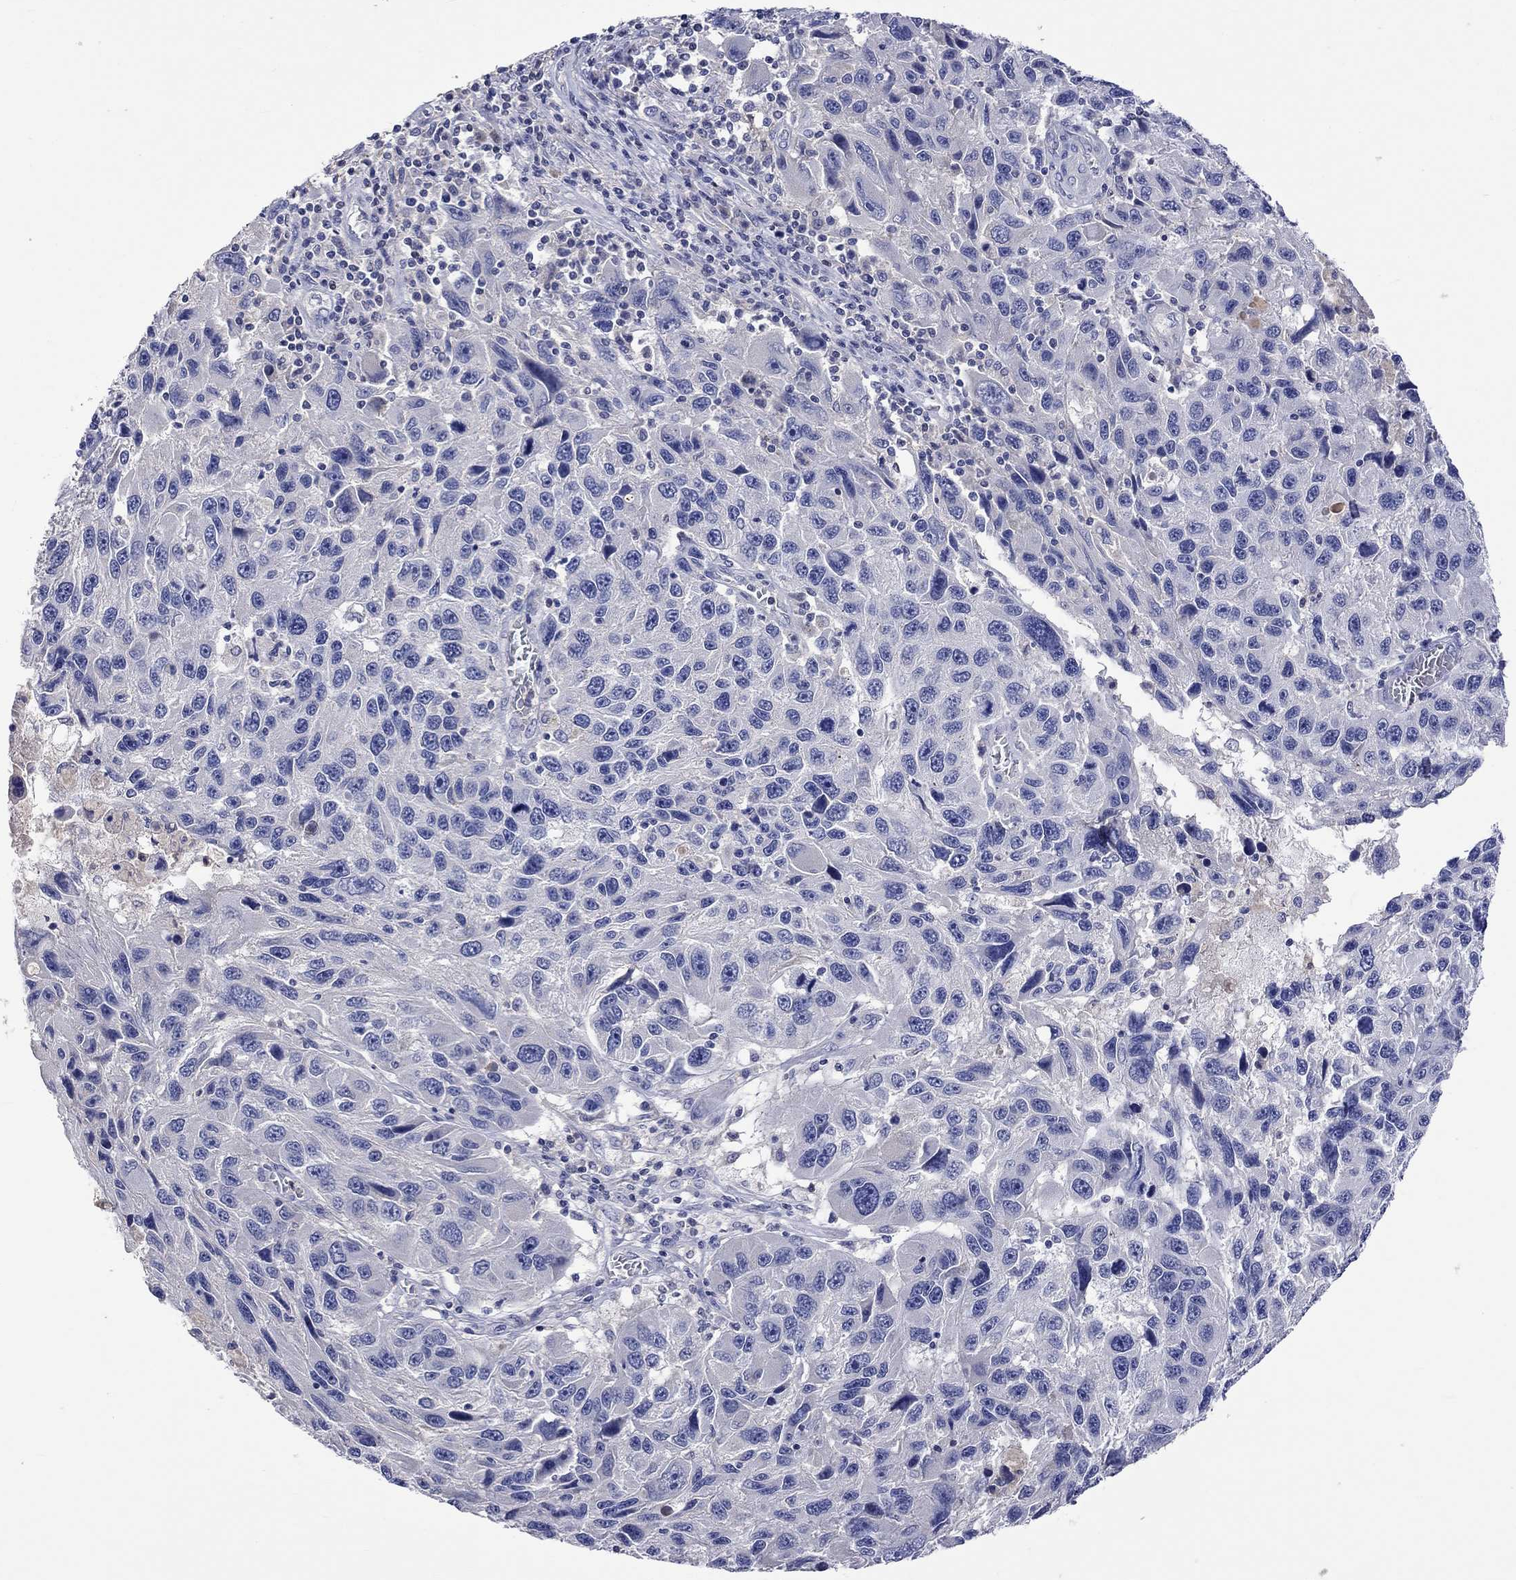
{"staining": {"intensity": "negative", "quantity": "none", "location": "none"}, "tissue": "melanoma", "cell_type": "Tumor cells", "image_type": "cancer", "snomed": [{"axis": "morphology", "description": "Malignant melanoma, NOS"}, {"axis": "topography", "description": "Skin"}], "caption": "Tumor cells show no significant protein expression in malignant melanoma.", "gene": "LRFN4", "patient": {"sex": "male", "age": 53}}